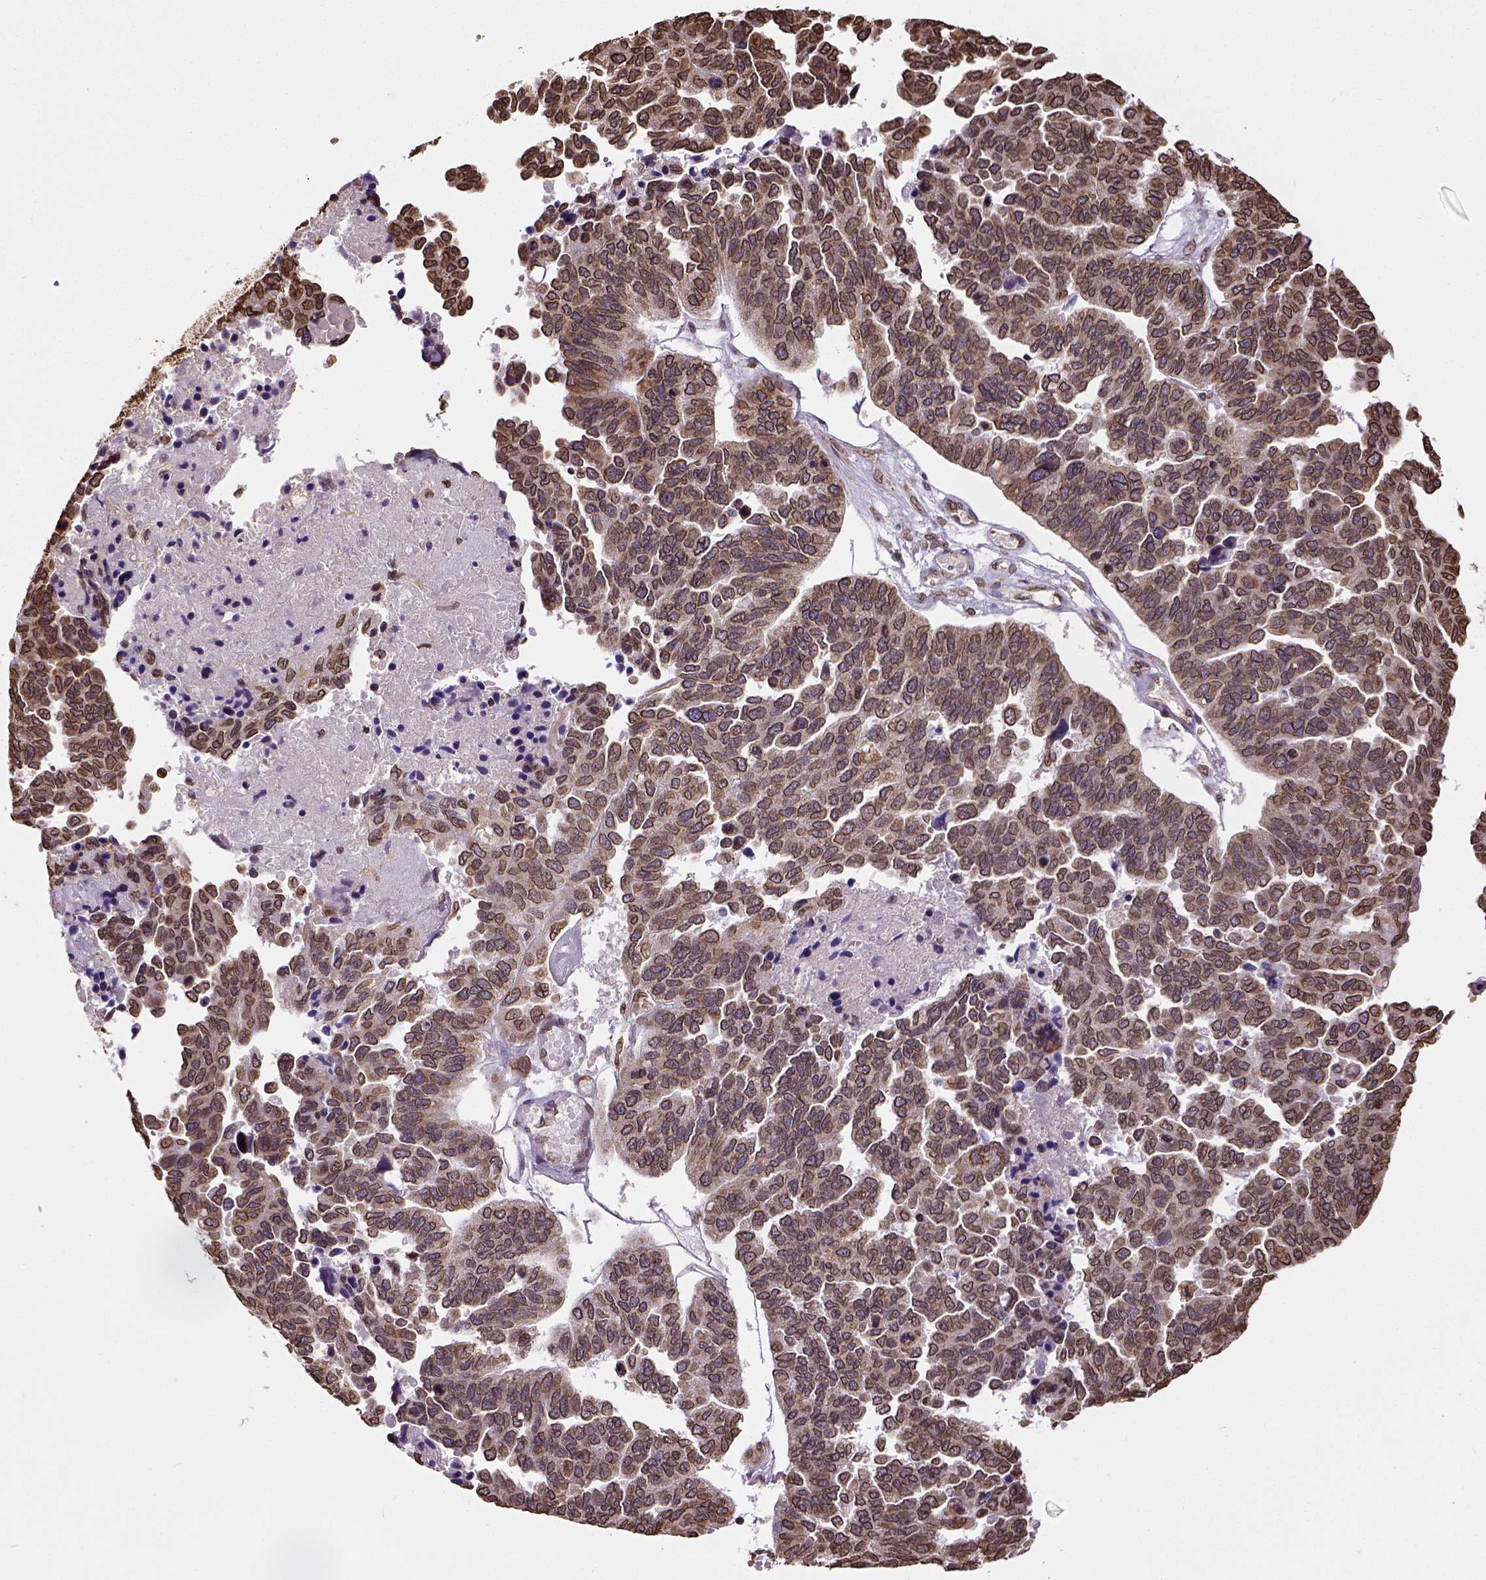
{"staining": {"intensity": "strong", "quantity": ">75%", "location": "cytoplasmic/membranous,nuclear"}, "tissue": "ovarian cancer", "cell_type": "Tumor cells", "image_type": "cancer", "snomed": [{"axis": "morphology", "description": "Cystadenocarcinoma, serous, NOS"}, {"axis": "topography", "description": "Ovary"}], "caption": "Human serous cystadenocarcinoma (ovarian) stained with a protein marker shows strong staining in tumor cells.", "gene": "MTDH", "patient": {"sex": "female", "age": 64}}